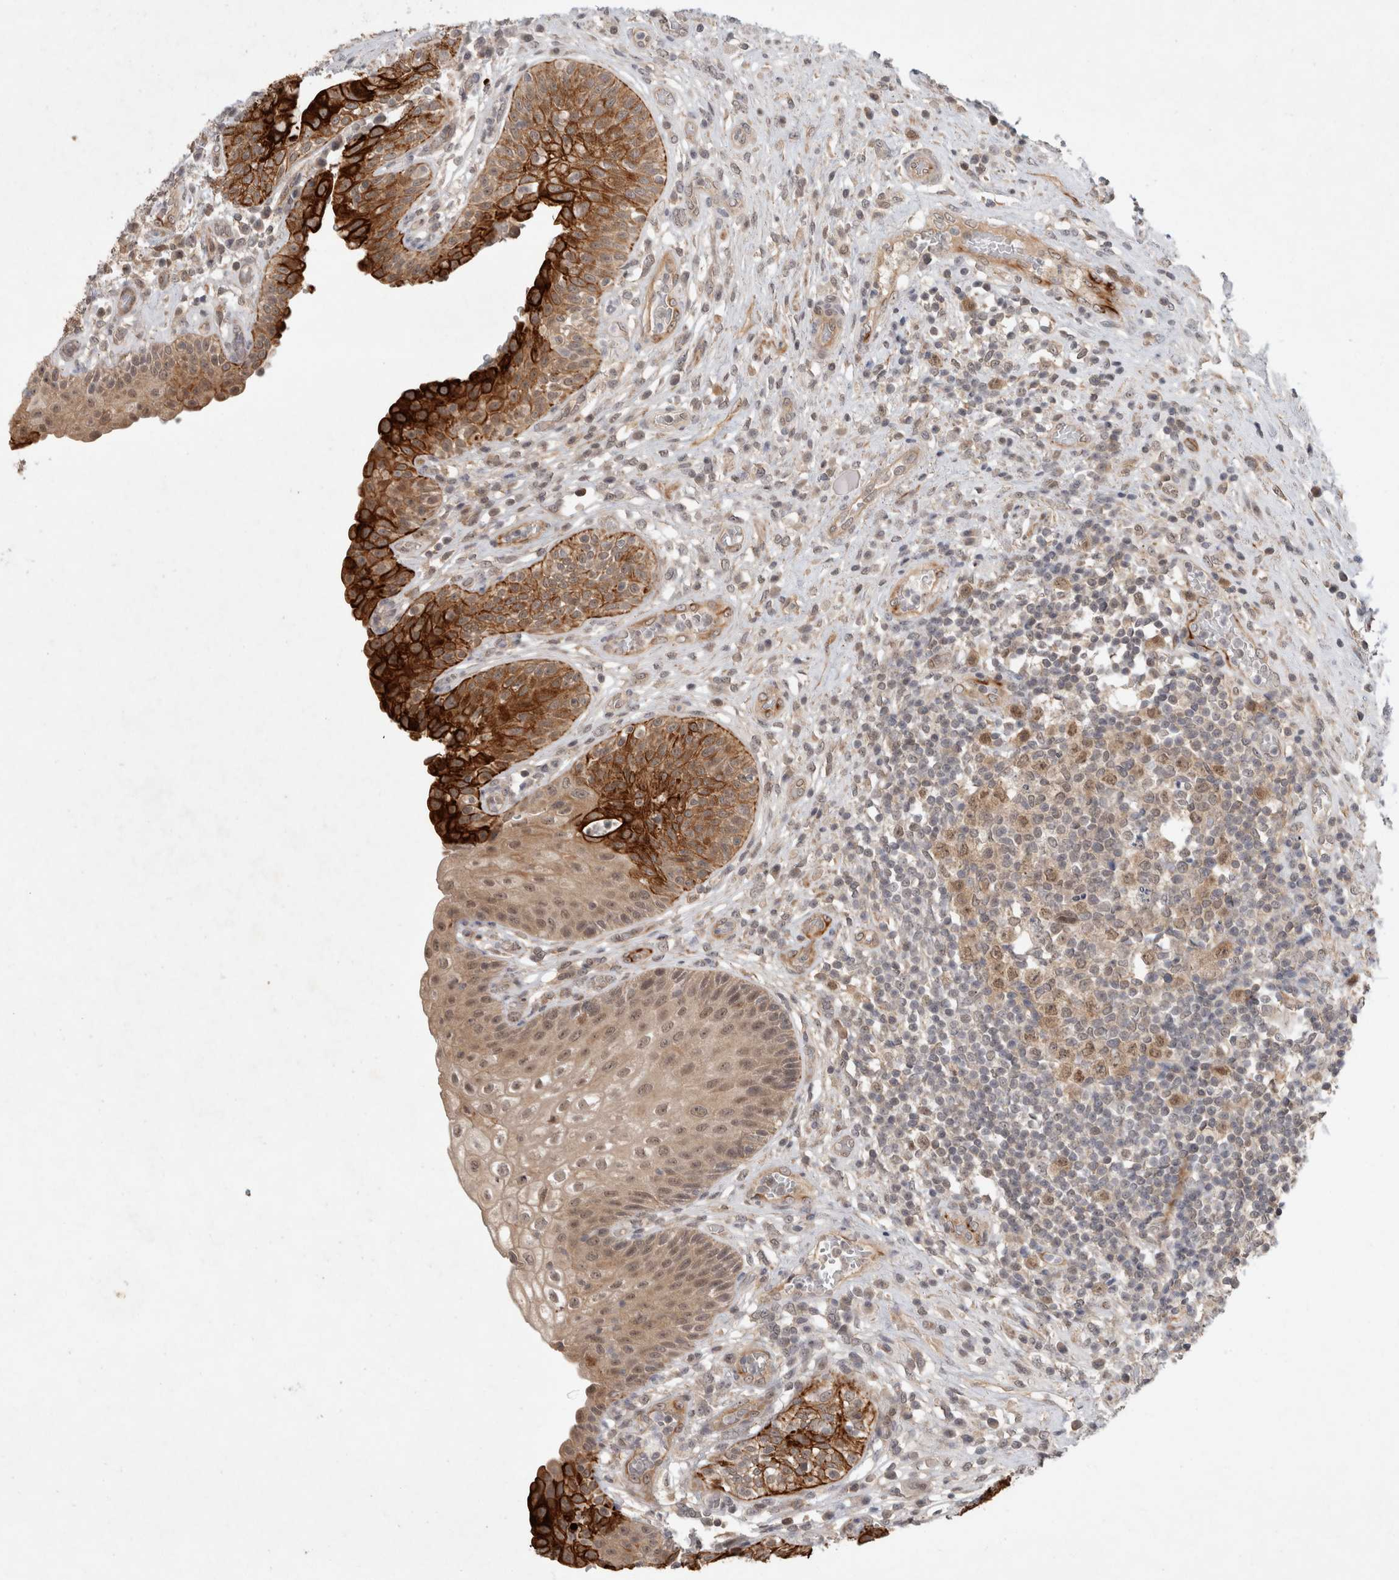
{"staining": {"intensity": "strong", "quantity": ">75%", "location": "cytoplasmic/membranous"}, "tissue": "urinary bladder", "cell_type": "Urothelial cells", "image_type": "normal", "snomed": [{"axis": "morphology", "description": "Normal tissue, NOS"}, {"axis": "topography", "description": "Urinary bladder"}], "caption": "IHC (DAB) staining of normal human urinary bladder displays strong cytoplasmic/membranous protein expression in approximately >75% of urothelial cells.", "gene": "CRISPLD1", "patient": {"sex": "female", "age": 62}}